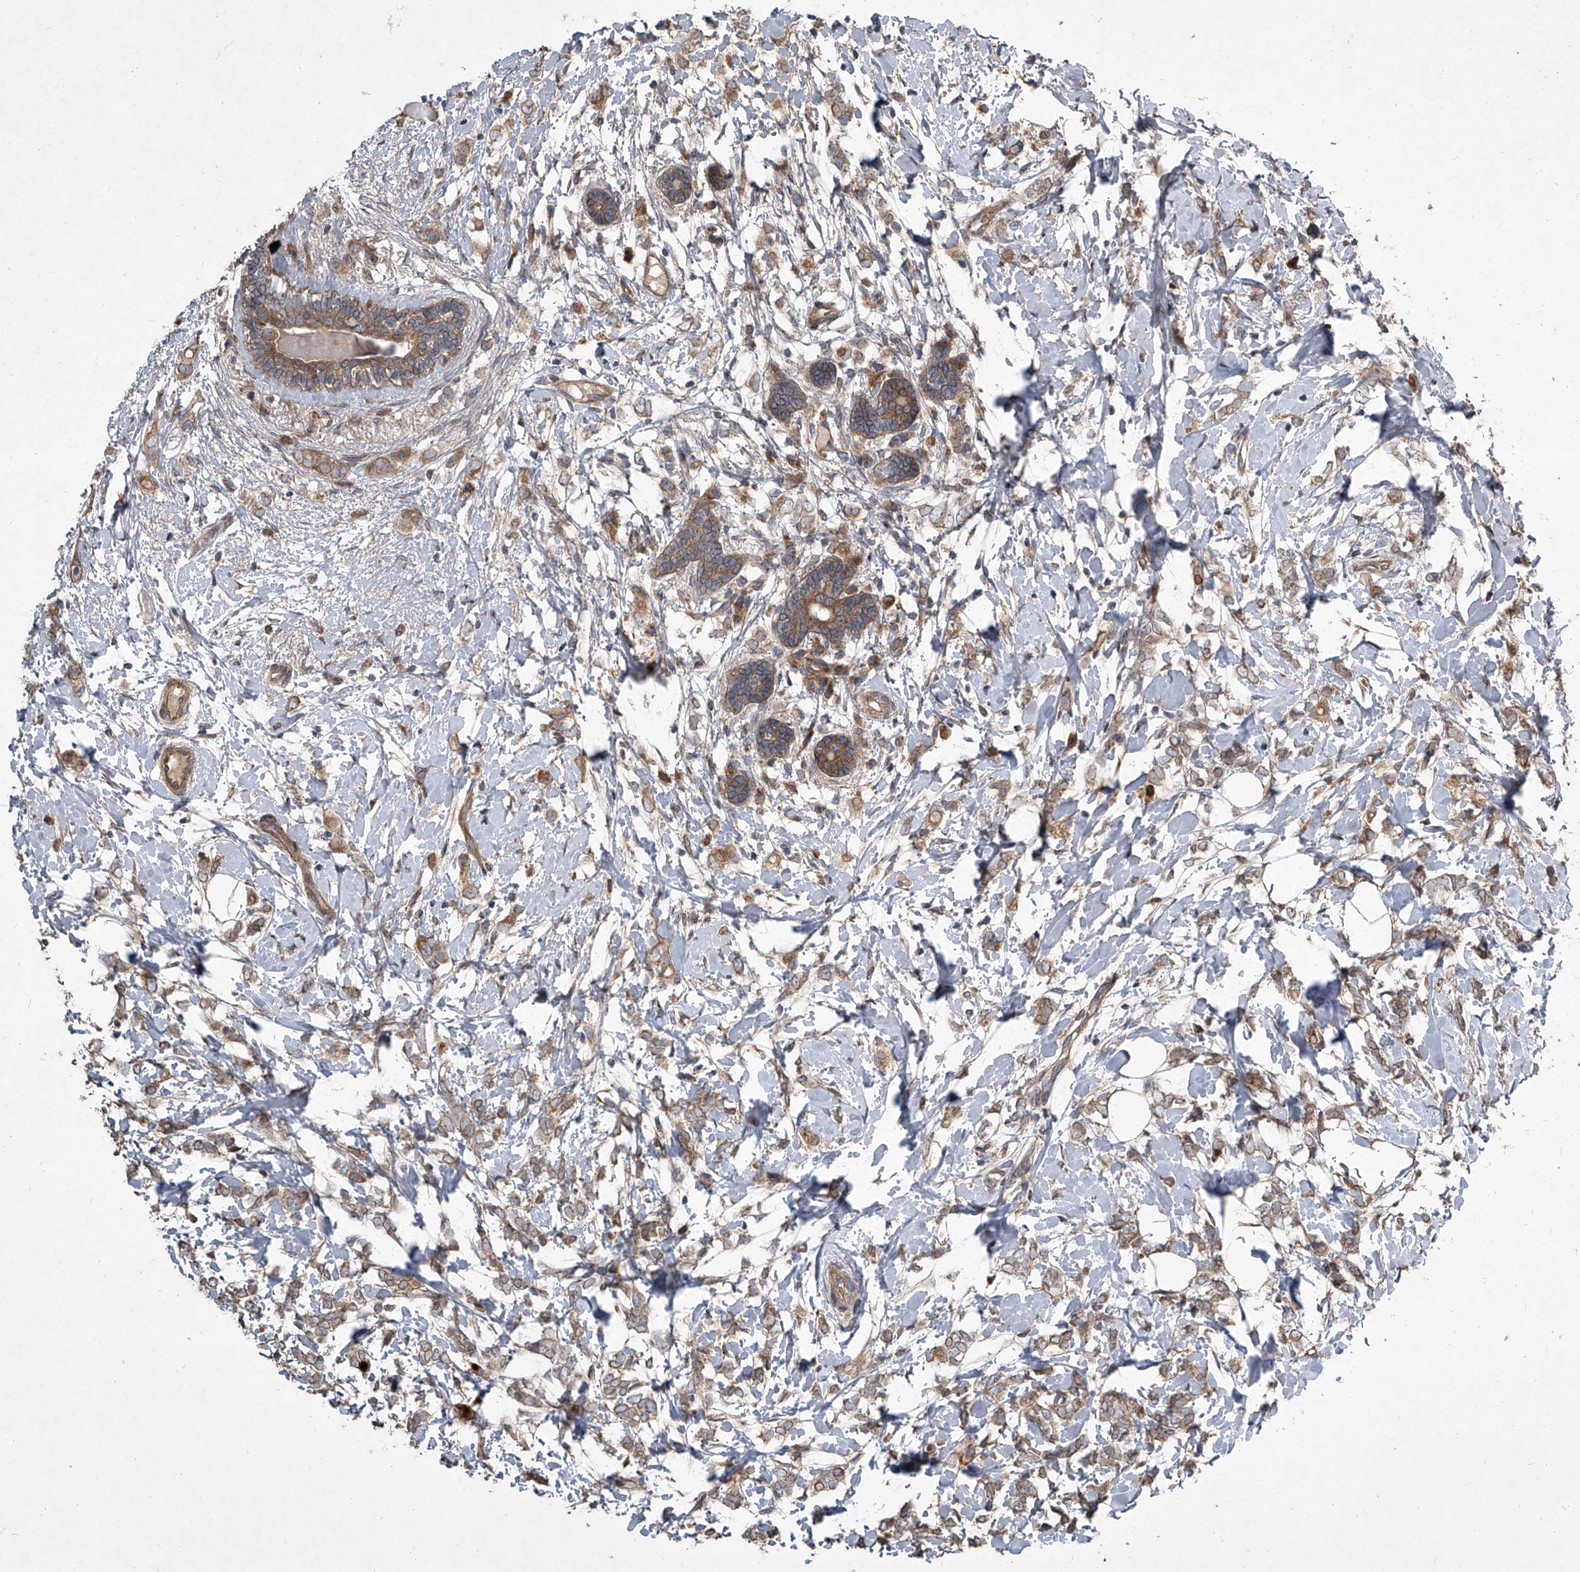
{"staining": {"intensity": "moderate", "quantity": ">75%", "location": "cytoplasmic/membranous"}, "tissue": "breast cancer", "cell_type": "Tumor cells", "image_type": "cancer", "snomed": [{"axis": "morphology", "description": "Normal tissue, NOS"}, {"axis": "morphology", "description": "Lobular carcinoma"}, {"axis": "topography", "description": "Breast"}], "caption": "A brown stain shows moderate cytoplasmic/membranous expression of a protein in breast lobular carcinoma tumor cells.", "gene": "EVA1C", "patient": {"sex": "female", "age": 47}}